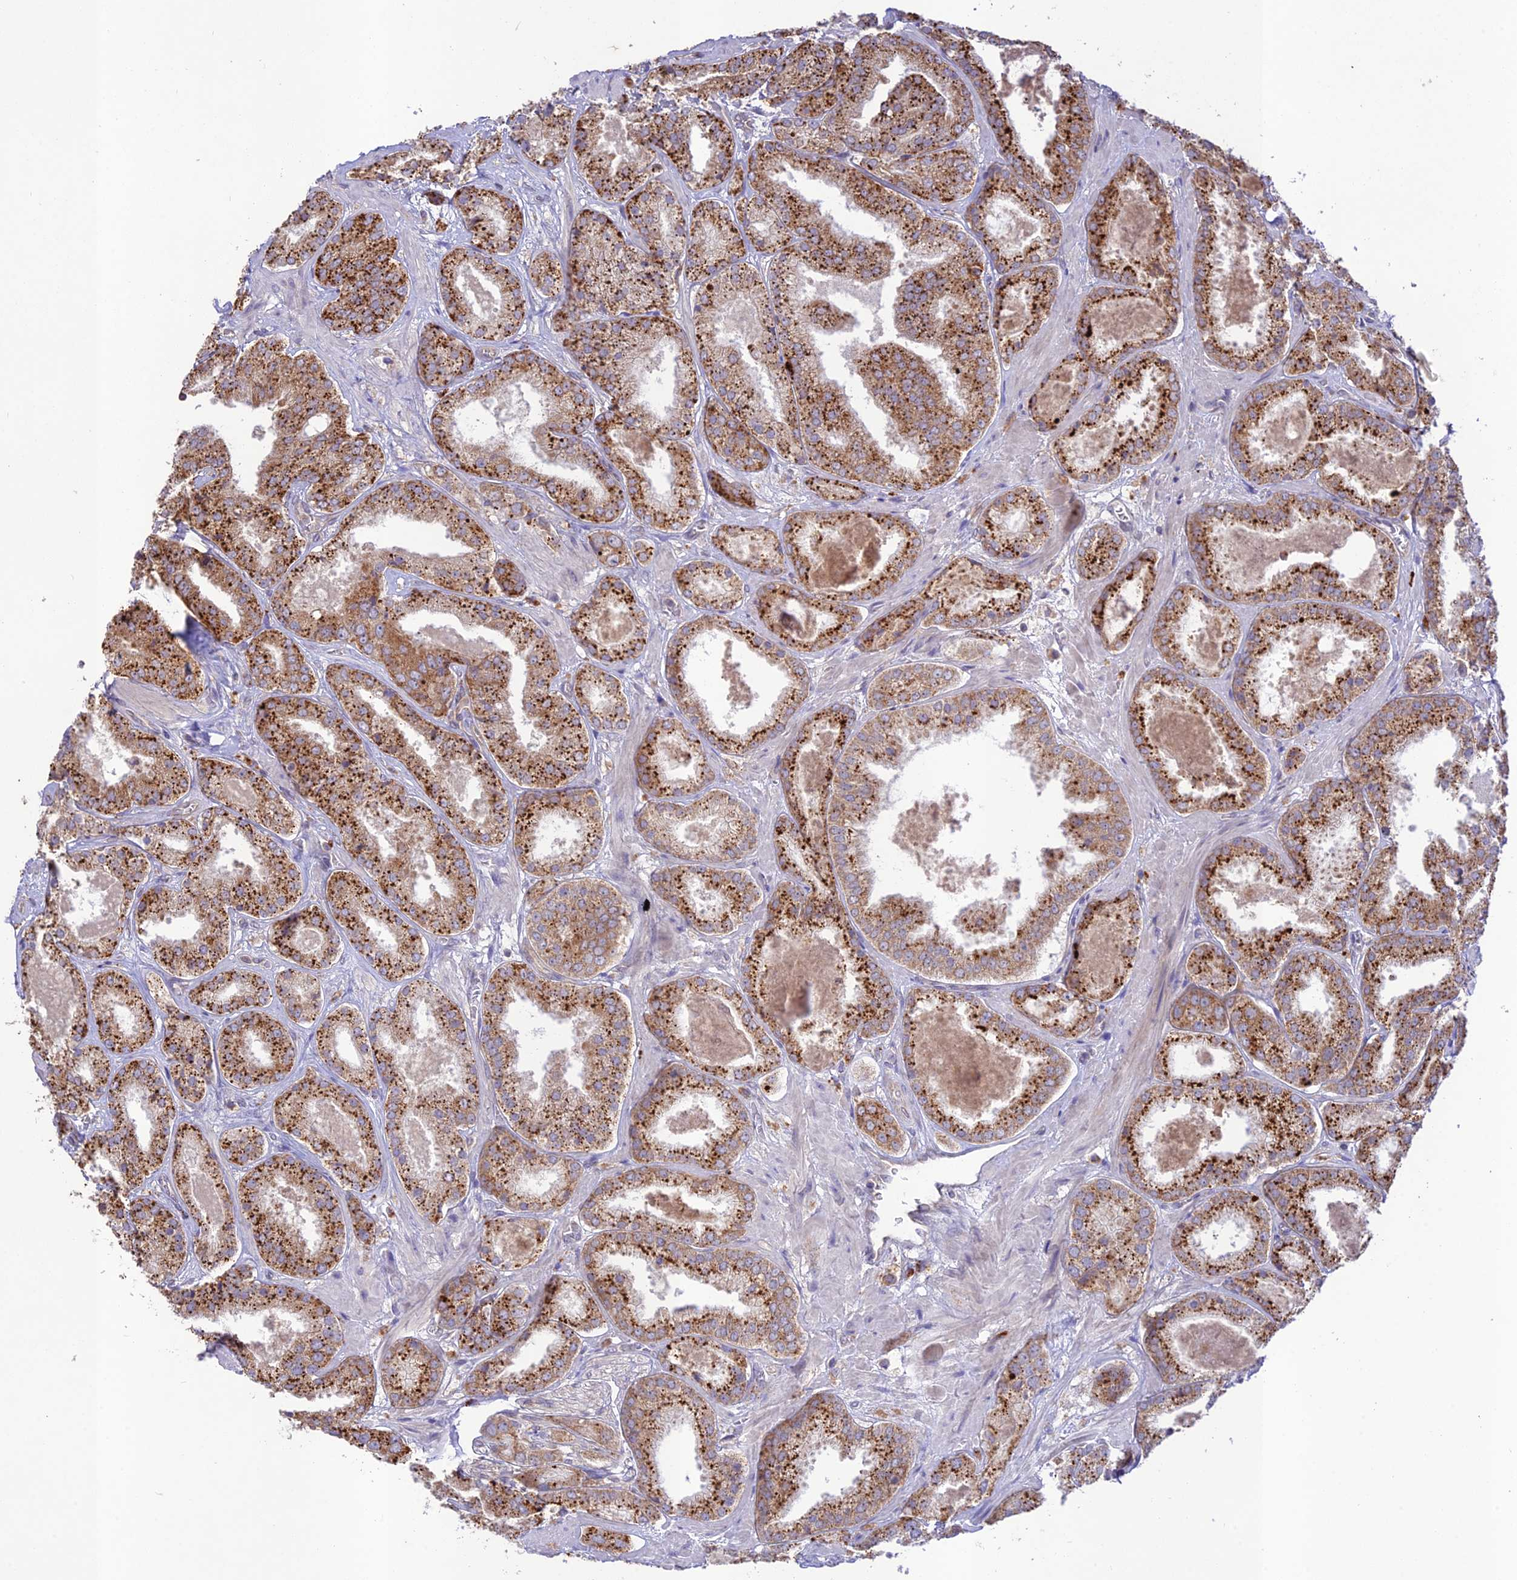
{"staining": {"intensity": "strong", "quantity": ">75%", "location": "cytoplasmic/membranous"}, "tissue": "prostate cancer", "cell_type": "Tumor cells", "image_type": "cancer", "snomed": [{"axis": "morphology", "description": "Adenocarcinoma, High grade"}, {"axis": "topography", "description": "Prostate"}], "caption": "There is high levels of strong cytoplasmic/membranous positivity in tumor cells of prostate adenocarcinoma (high-grade), as demonstrated by immunohistochemical staining (brown color).", "gene": "TMEM259", "patient": {"sex": "male", "age": 63}}